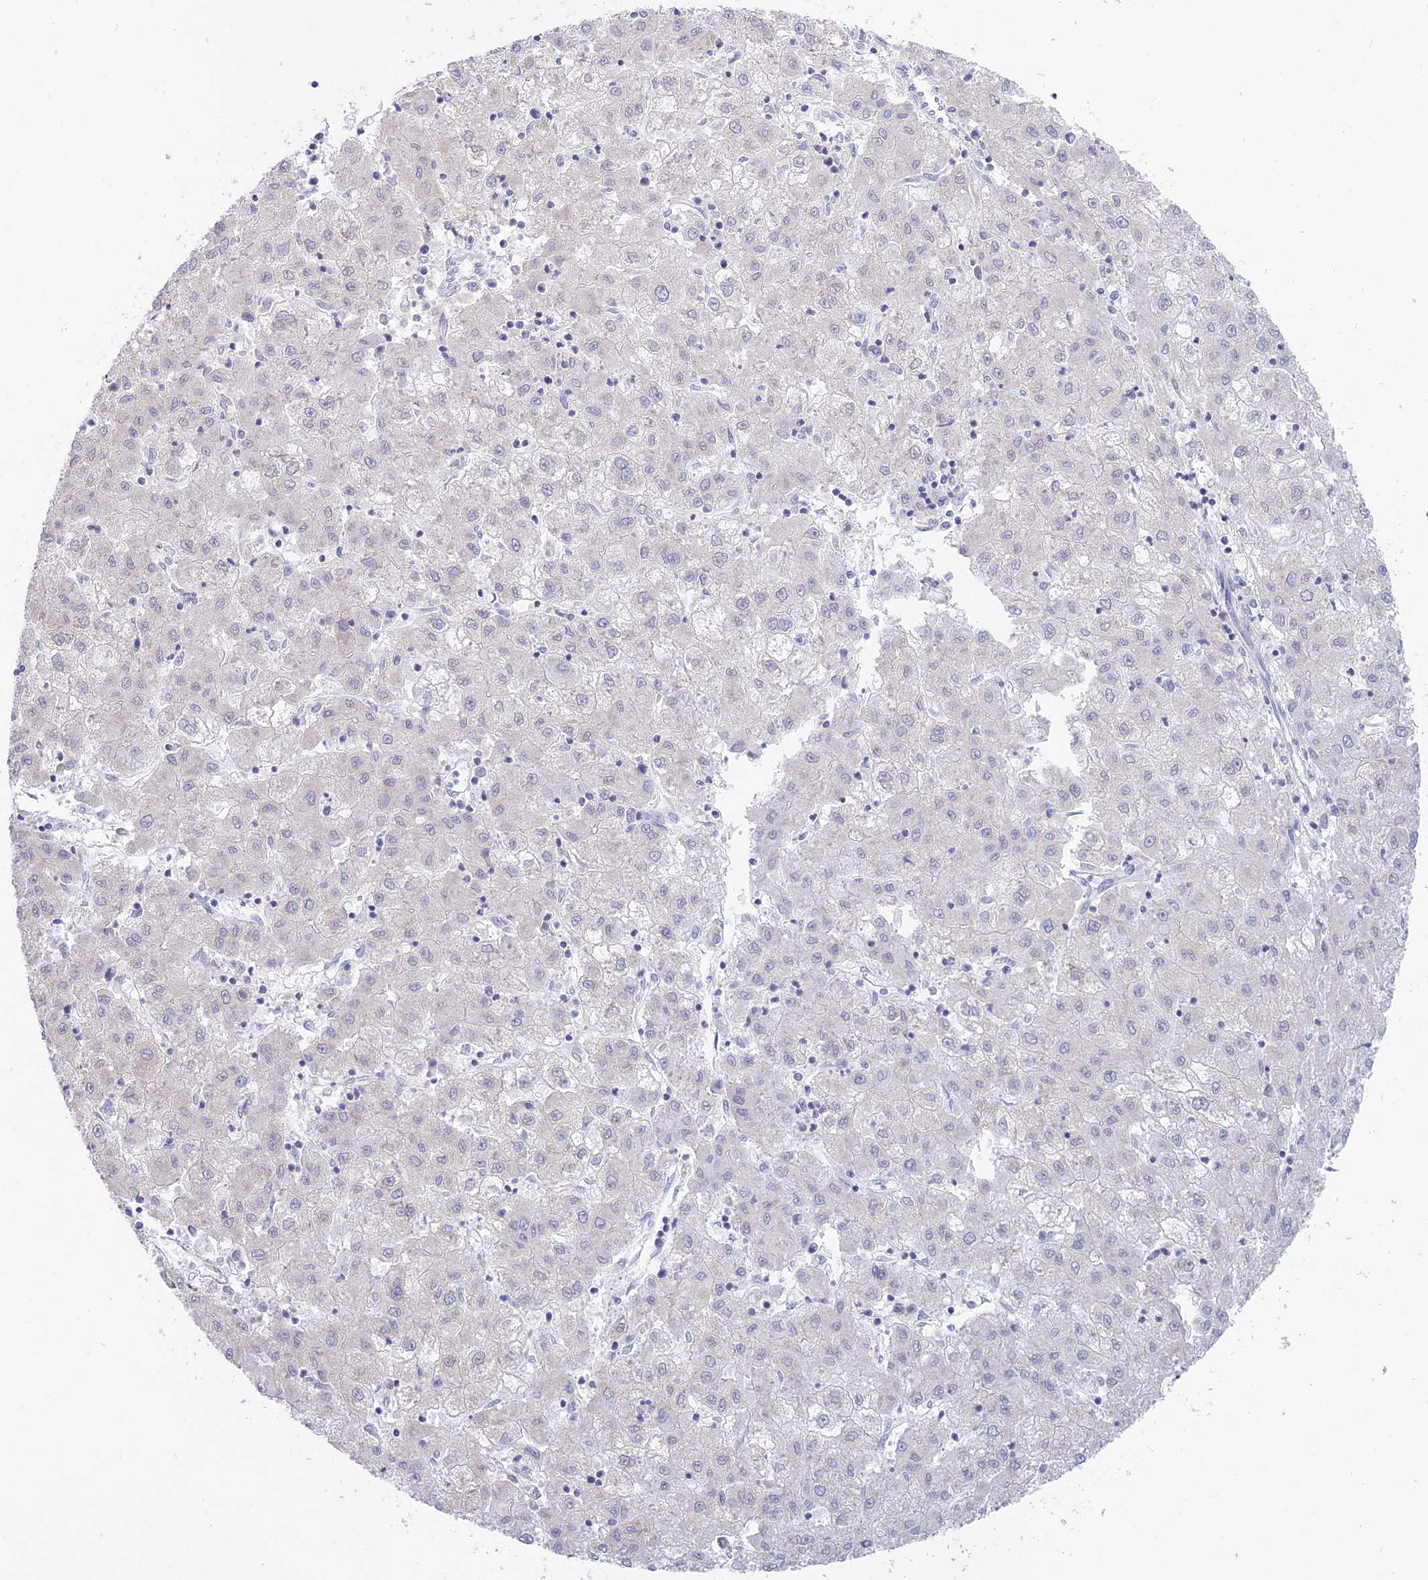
{"staining": {"intensity": "negative", "quantity": "none", "location": "none"}, "tissue": "liver cancer", "cell_type": "Tumor cells", "image_type": "cancer", "snomed": [{"axis": "morphology", "description": "Carcinoma, Hepatocellular, NOS"}, {"axis": "topography", "description": "Liver"}], "caption": "Human liver cancer stained for a protein using immunohistochemistry demonstrates no staining in tumor cells.", "gene": "TMEM40", "patient": {"sex": "male", "age": 72}}